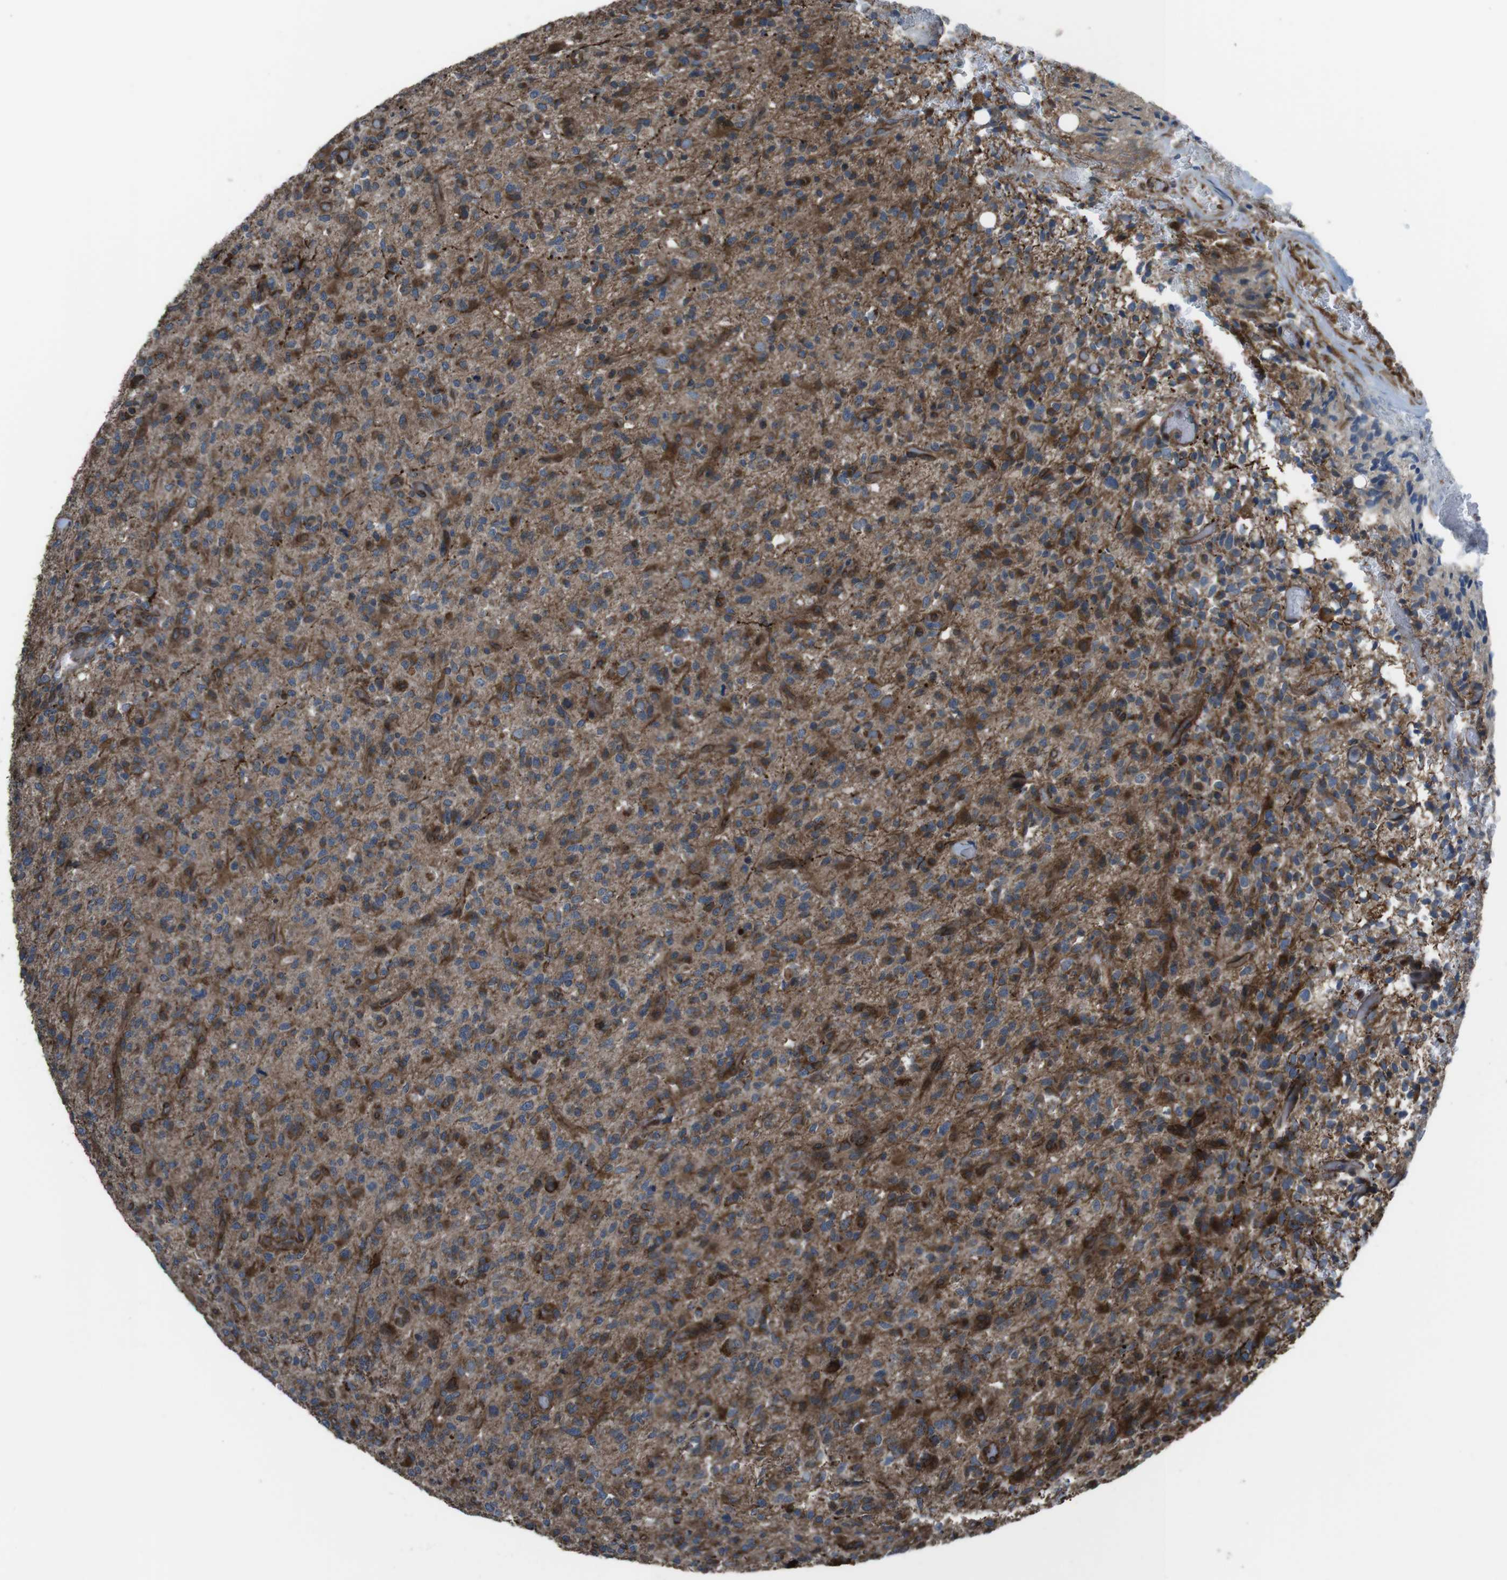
{"staining": {"intensity": "moderate", "quantity": "25%-75%", "location": "cytoplasmic/membranous"}, "tissue": "glioma", "cell_type": "Tumor cells", "image_type": "cancer", "snomed": [{"axis": "morphology", "description": "Glioma, malignant, High grade"}, {"axis": "topography", "description": "Brain"}], "caption": "Malignant glioma (high-grade) stained with immunohistochemistry reveals moderate cytoplasmic/membranous positivity in about 25%-75% of tumor cells. (Stains: DAB in brown, nuclei in blue, Microscopy: brightfield microscopy at high magnification).", "gene": "GIMAP8", "patient": {"sex": "male", "age": 71}}